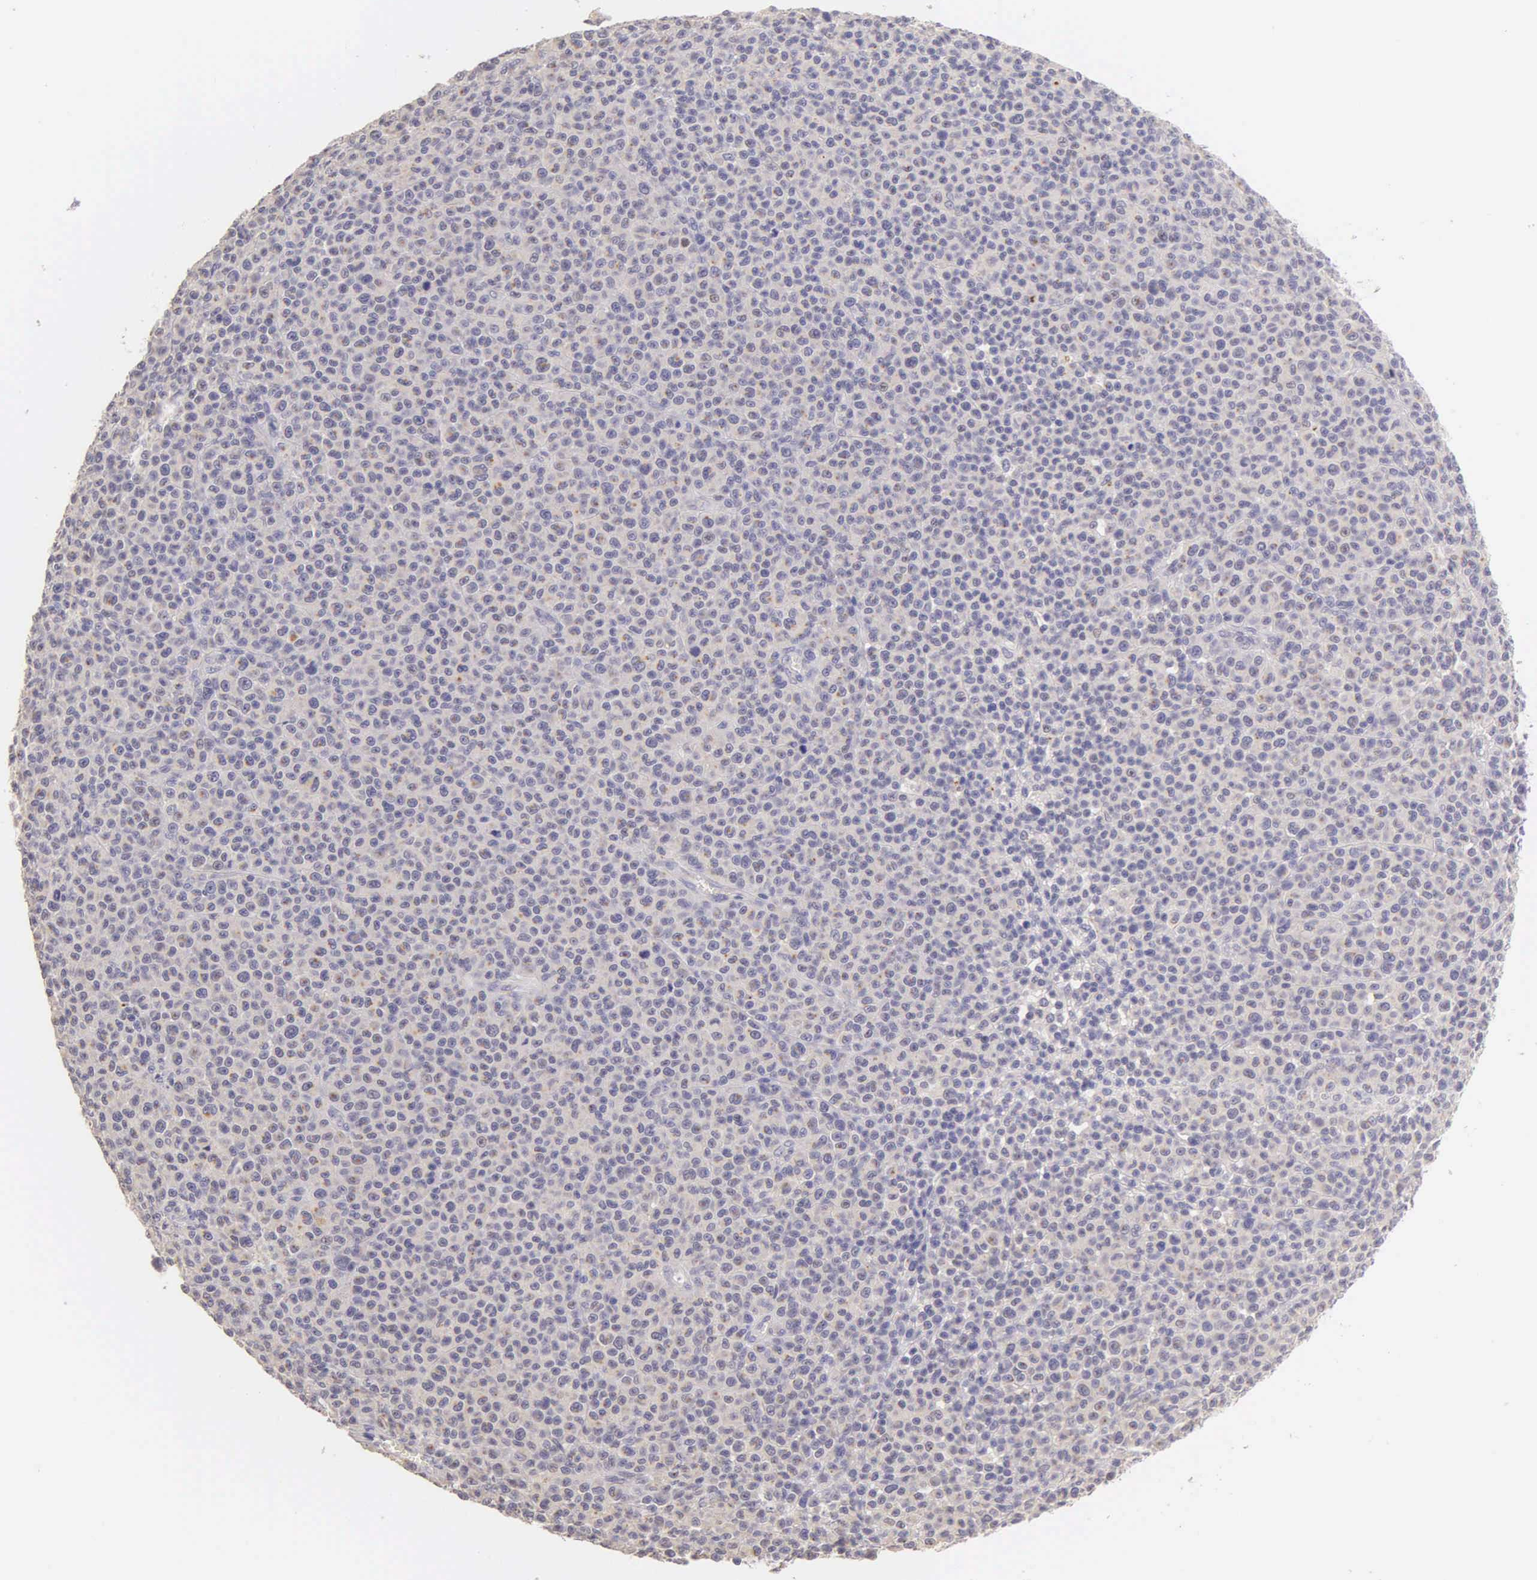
{"staining": {"intensity": "negative", "quantity": "none", "location": "none"}, "tissue": "melanoma", "cell_type": "Tumor cells", "image_type": "cancer", "snomed": [{"axis": "morphology", "description": "Malignant melanoma, Metastatic site"}, {"axis": "topography", "description": "Skin"}], "caption": "The immunohistochemistry histopathology image has no significant staining in tumor cells of melanoma tissue.", "gene": "ESR1", "patient": {"sex": "male", "age": 32}}